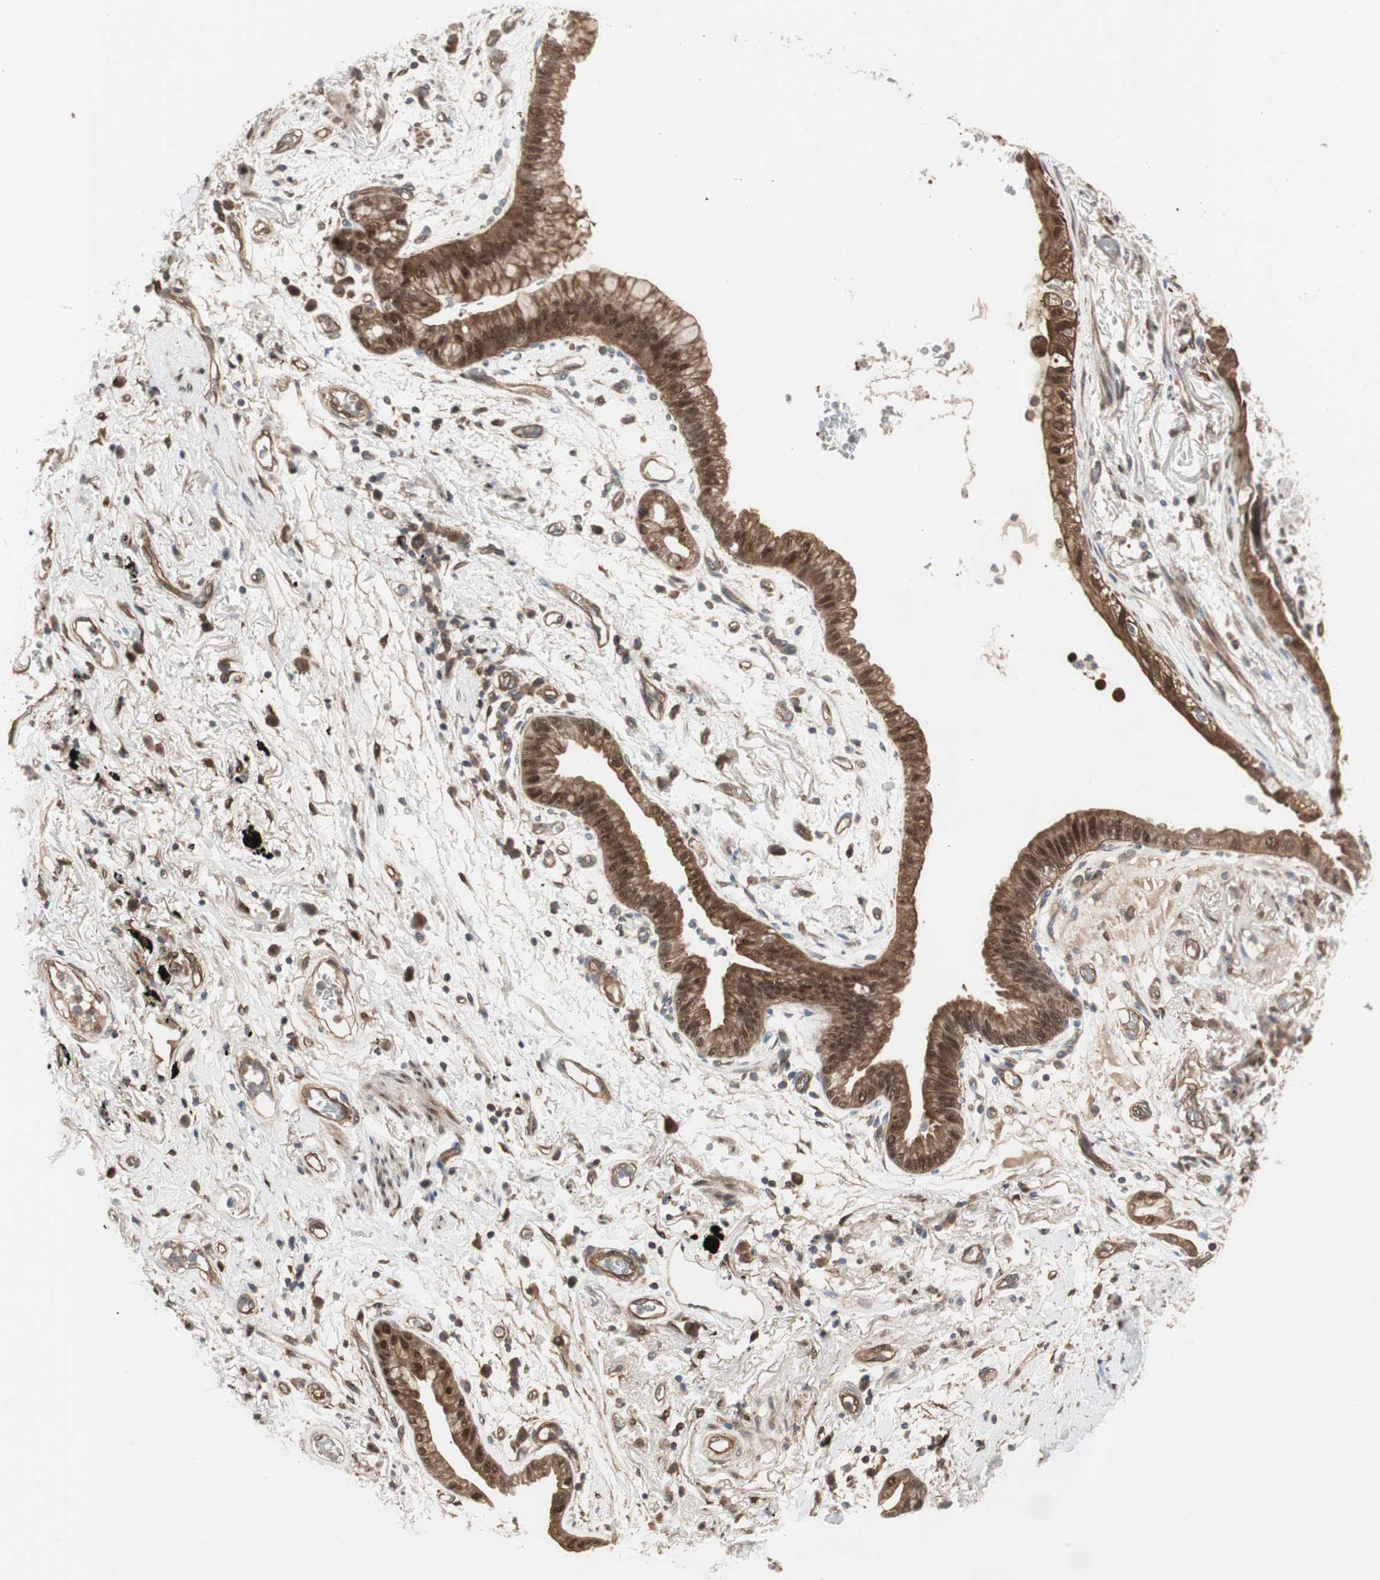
{"staining": {"intensity": "strong", "quantity": ">75%", "location": "cytoplasmic/membranous,nuclear"}, "tissue": "lung cancer", "cell_type": "Tumor cells", "image_type": "cancer", "snomed": [{"axis": "morphology", "description": "Adenocarcinoma, NOS"}, {"axis": "topography", "description": "Lung"}], "caption": "An IHC micrograph of neoplastic tissue is shown. Protein staining in brown labels strong cytoplasmic/membranous and nuclear positivity in lung cancer (adenocarcinoma) within tumor cells.", "gene": "PFDN1", "patient": {"sex": "female", "age": 70}}